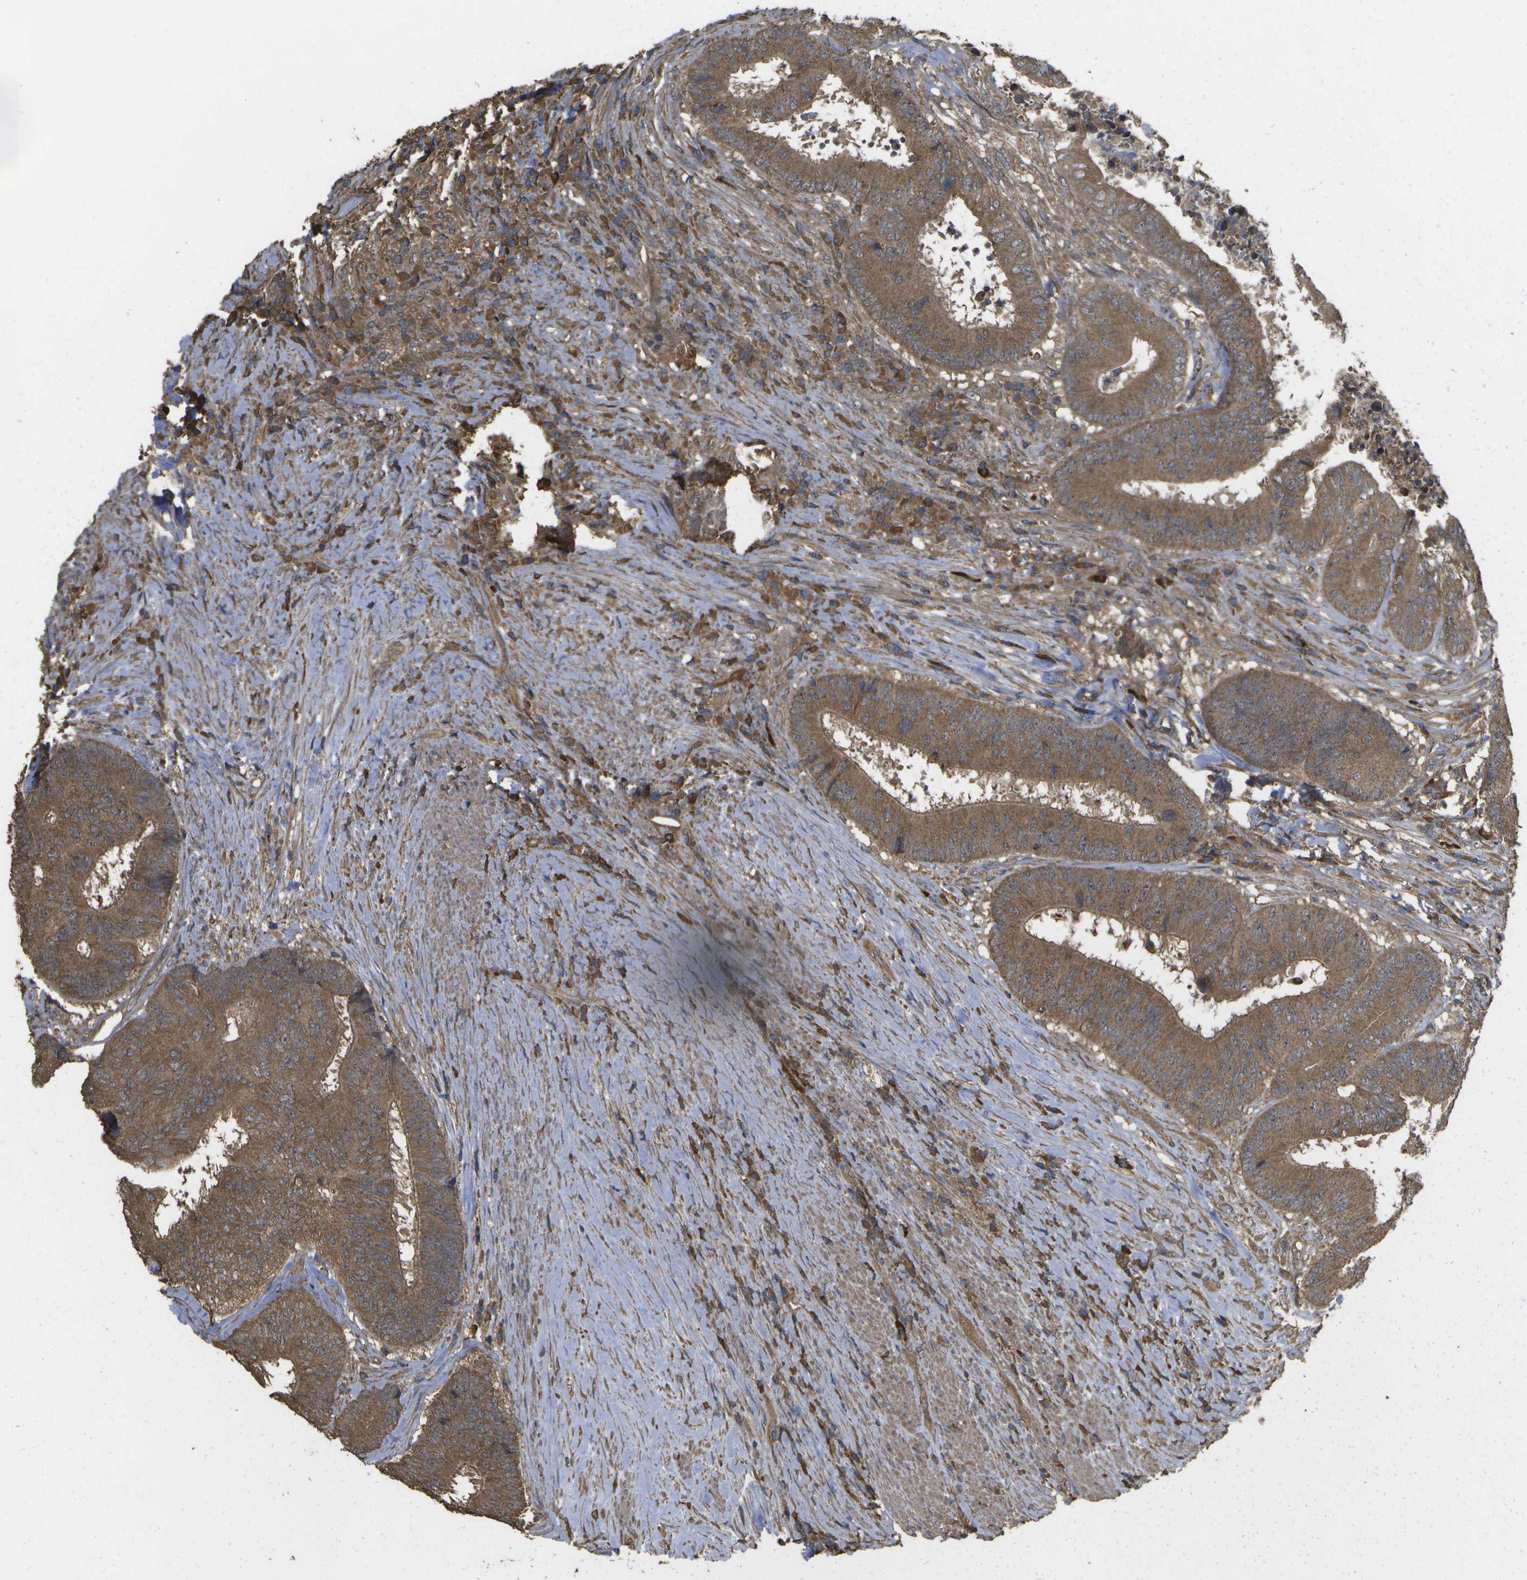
{"staining": {"intensity": "moderate", "quantity": ">75%", "location": "cytoplasmic/membranous"}, "tissue": "colorectal cancer", "cell_type": "Tumor cells", "image_type": "cancer", "snomed": [{"axis": "morphology", "description": "Adenocarcinoma, NOS"}, {"axis": "topography", "description": "Rectum"}], "caption": "Moderate cytoplasmic/membranous staining for a protein is appreciated in about >75% of tumor cells of colorectal cancer (adenocarcinoma) using immunohistochemistry.", "gene": "SACS", "patient": {"sex": "male", "age": 72}}